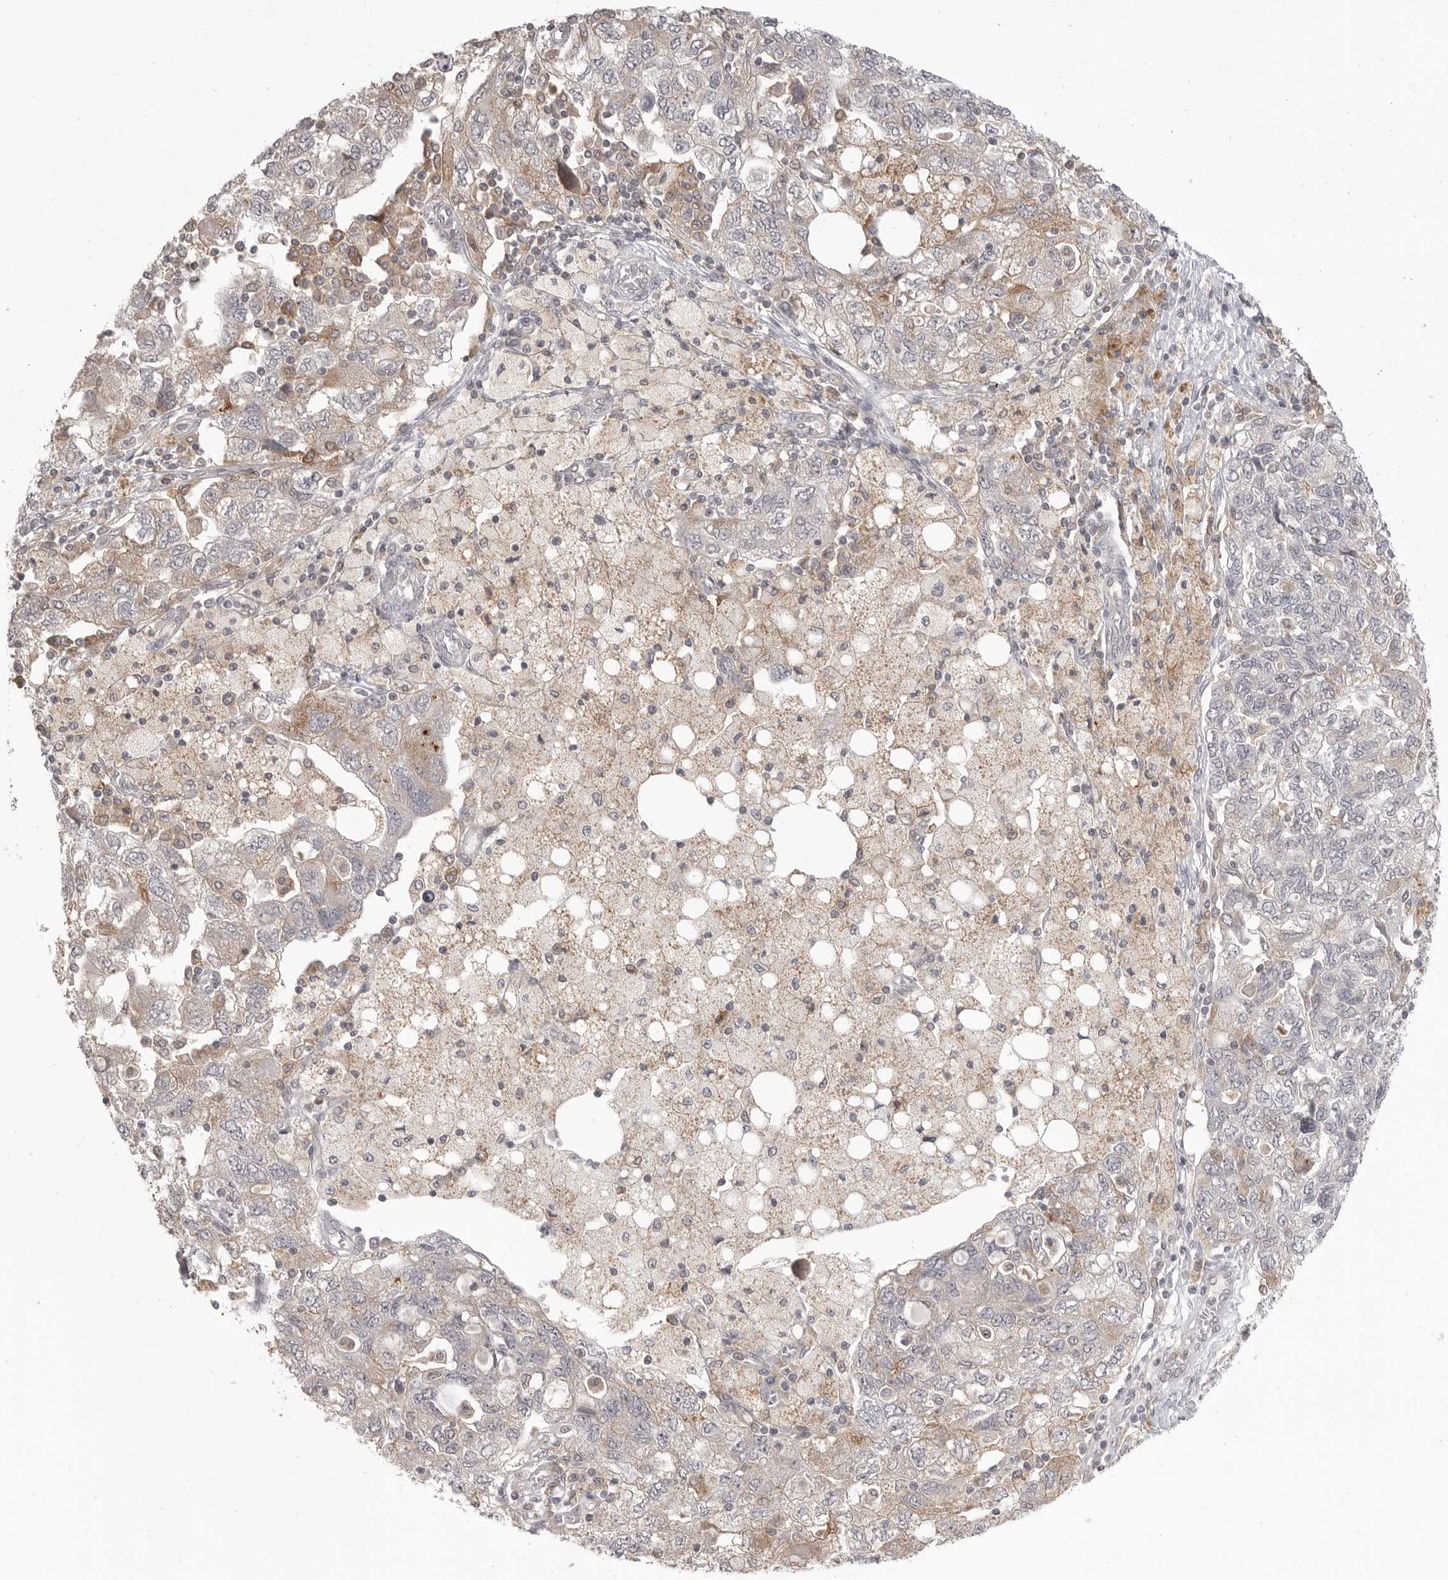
{"staining": {"intensity": "weak", "quantity": "25%-75%", "location": "cytoplasmic/membranous"}, "tissue": "ovarian cancer", "cell_type": "Tumor cells", "image_type": "cancer", "snomed": [{"axis": "morphology", "description": "Carcinoma, NOS"}, {"axis": "morphology", "description": "Cystadenocarcinoma, serous, NOS"}, {"axis": "topography", "description": "Ovary"}], "caption": "Immunohistochemical staining of ovarian serous cystadenocarcinoma demonstrates low levels of weak cytoplasmic/membranous staining in approximately 25%-75% of tumor cells.", "gene": "IFNGR1", "patient": {"sex": "female", "age": 69}}